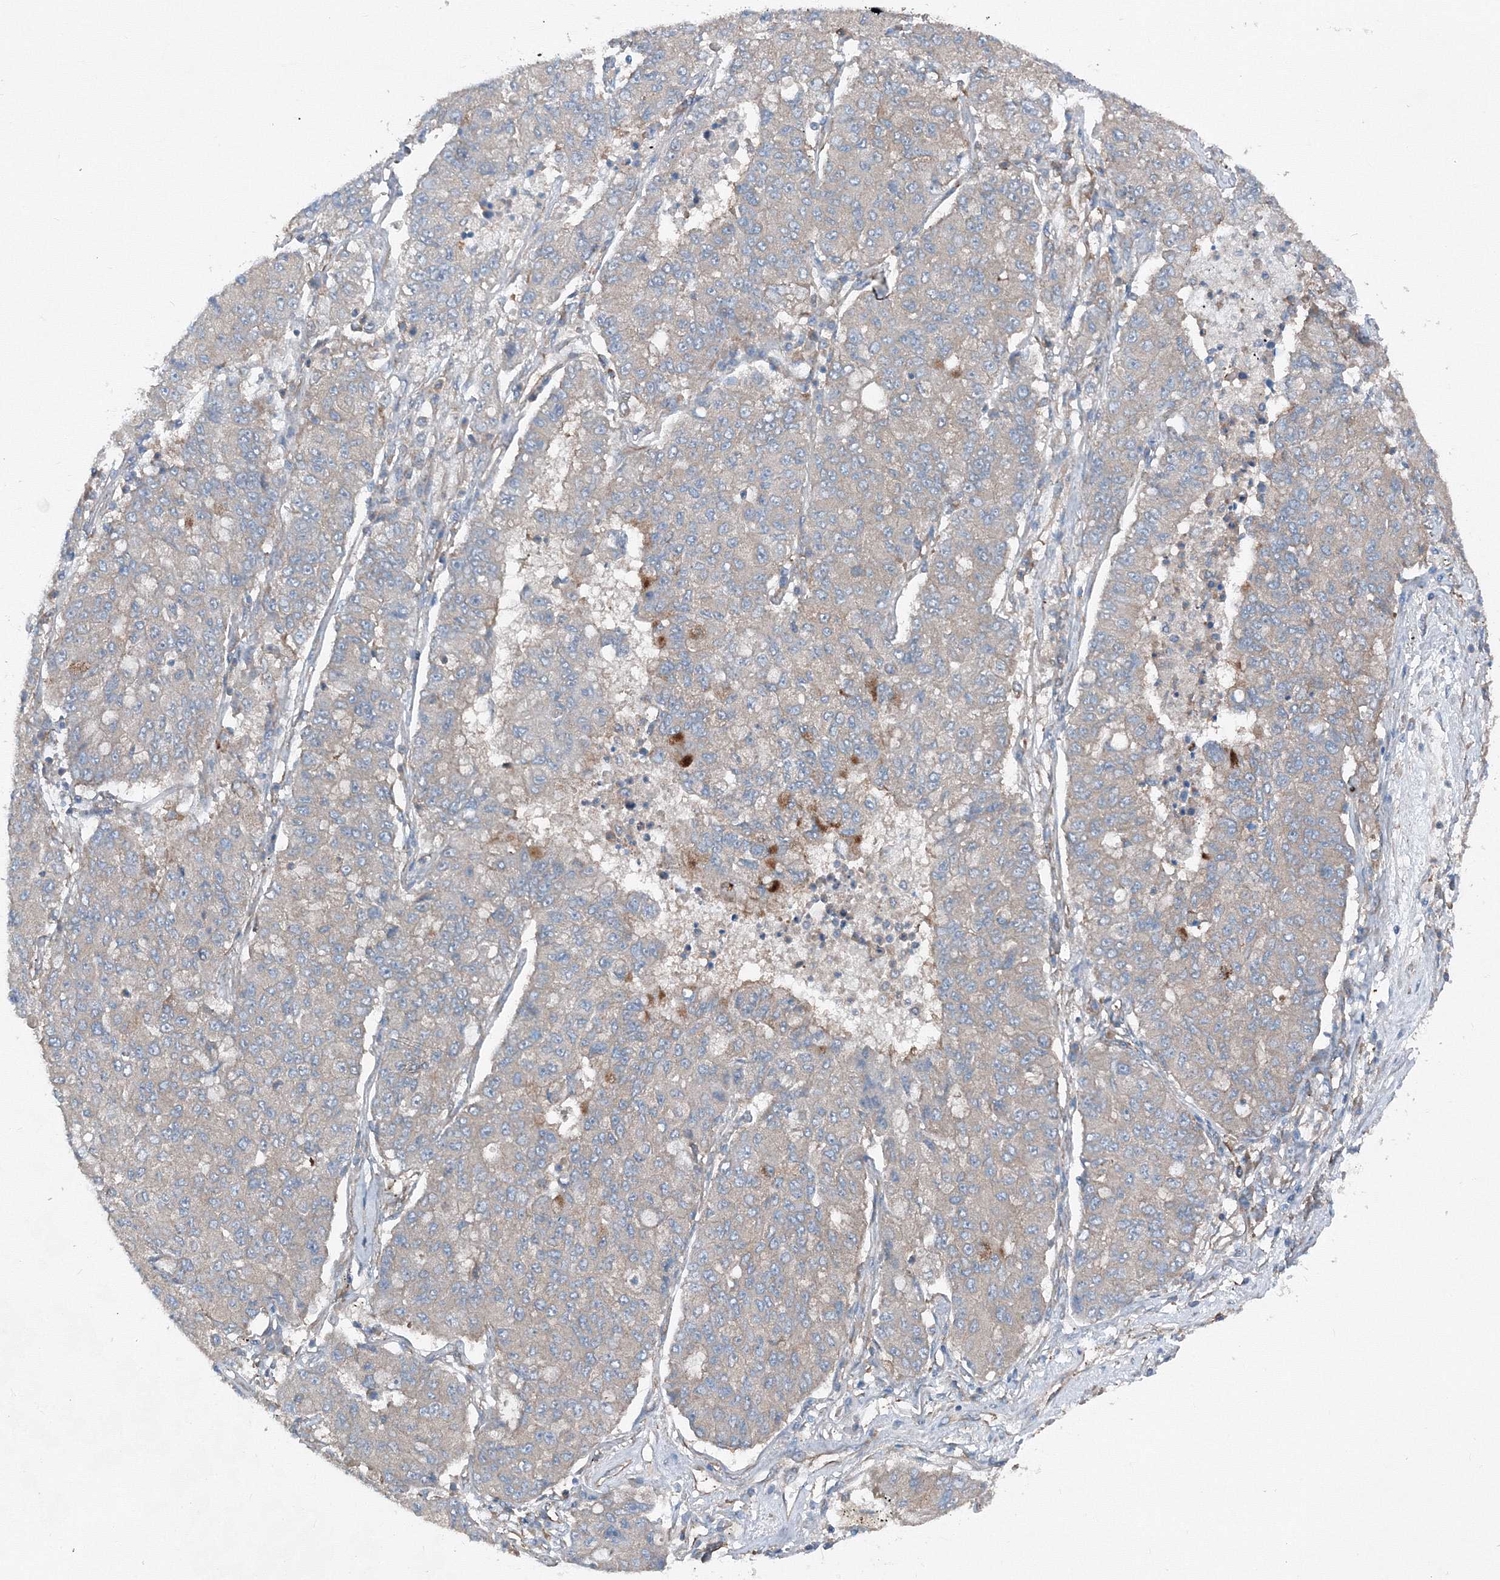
{"staining": {"intensity": "negative", "quantity": "none", "location": "none"}, "tissue": "lung cancer", "cell_type": "Tumor cells", "image_type": "cancer", "snomed": [{"axis": "morphology", "description": "Squamous cell carcinoma, NOS"}, {"axis": "topography", "description": "Lung"}], "caption": "Tumor cells are negative for brown protein staining in lung squamous cell carcinoma.", "gene": "TPRKB", "patient": {"sex": "male", "age": 74}}